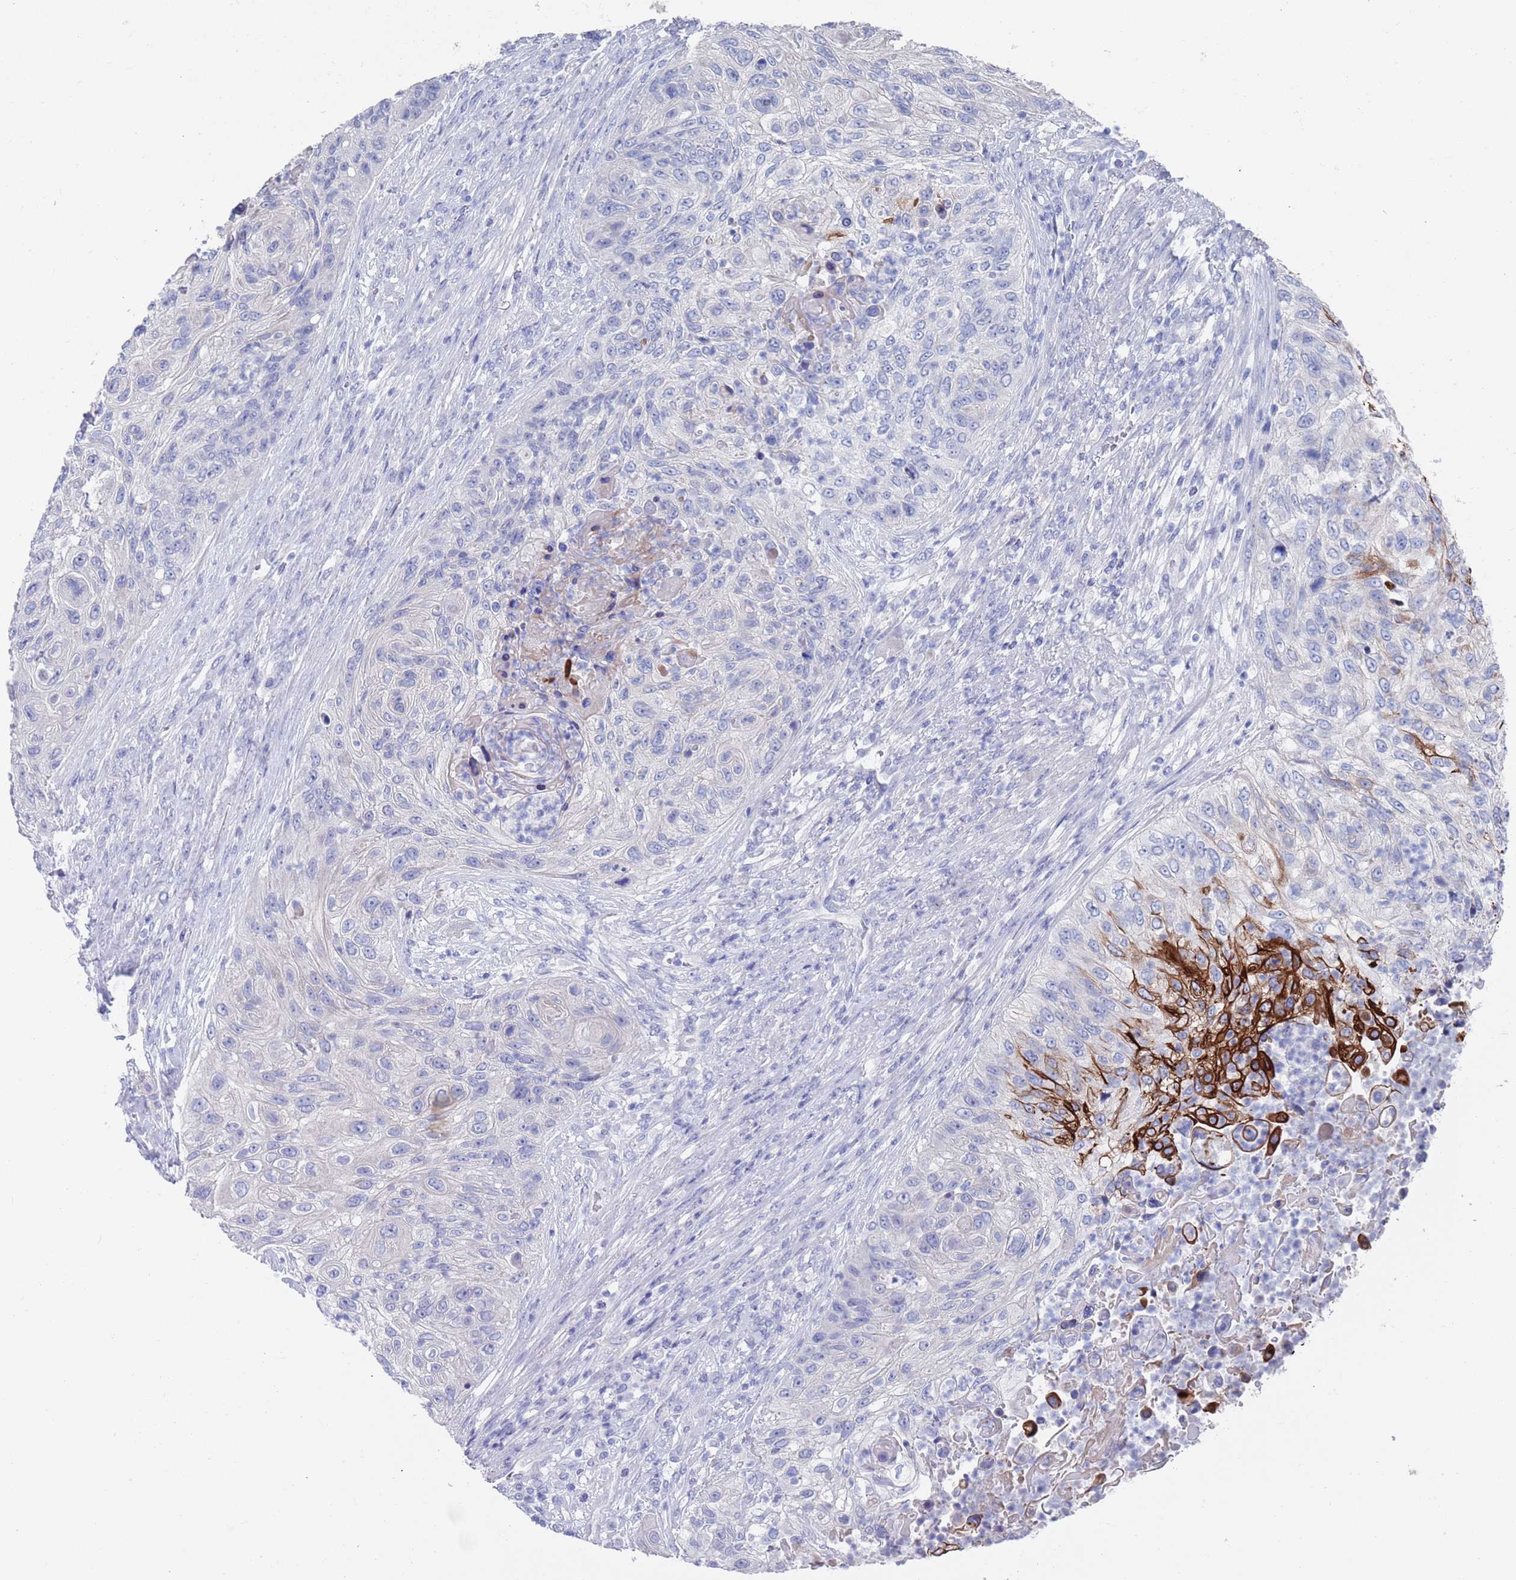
{"staining": {"intensity": "strong", "quantity": "<25%", "location": "cytoplasmic/membranous"}, "tissue": "urothelial cancer", "cell_type": "Tumor cells", "image_type": "cancer", "snomed": [{"axis": "morphology", "description": "Urothelial carcinoma, High grade"}, {"axis": "topography", "description": "Urinary bladder"}], "caption": "A histopathology image of human urothelial carcinoma (high-grade) stained for a protein reveals strong cytoplasmic/membranous brown staining in tumor cells.", "gene": "MTMR2", "patient": {"sex": "female", "age": 60}}